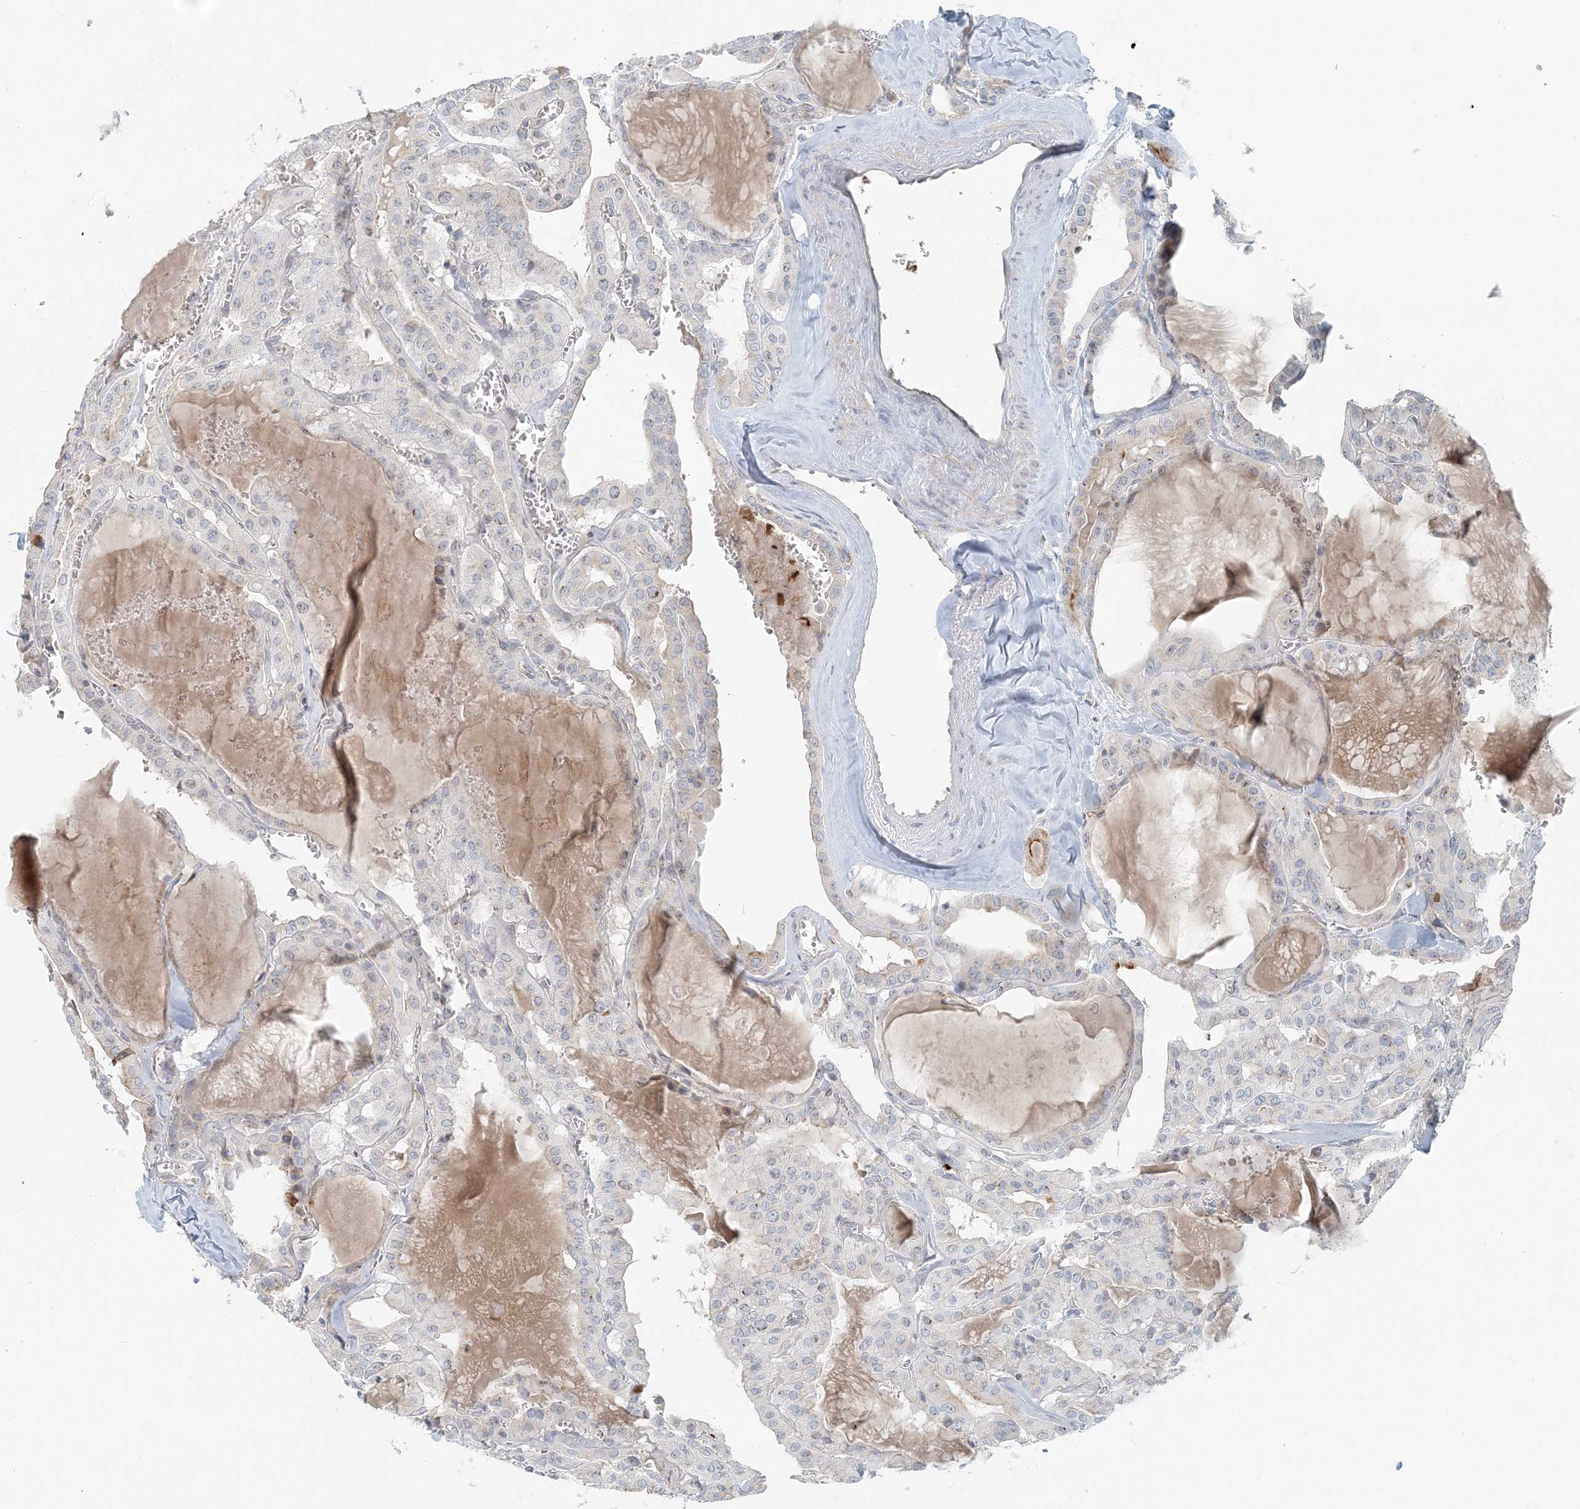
{"staining": {"intensity": "negative", "quantity": "none", "location": "none"}, "tissue": "thyroid cancer", "cell_type": "Tumor cells", "image_type": "cancer", "snomed": [{"axis": "morphology", "description": "Papillary adenocarcinoma, NOS"}, {"axis": "topography", "description": "Thyroid gland"}], "caption": "Tumor cells are negative for protein expression in human papillary adenocarcinoma (thyroid). Brightfield microscopy of IHC stained with DAB (brown) and hematoxylin (blue), captured at high magnification.", "gene": "NAA11", "patient": {"sex": "male", "age": 52}}